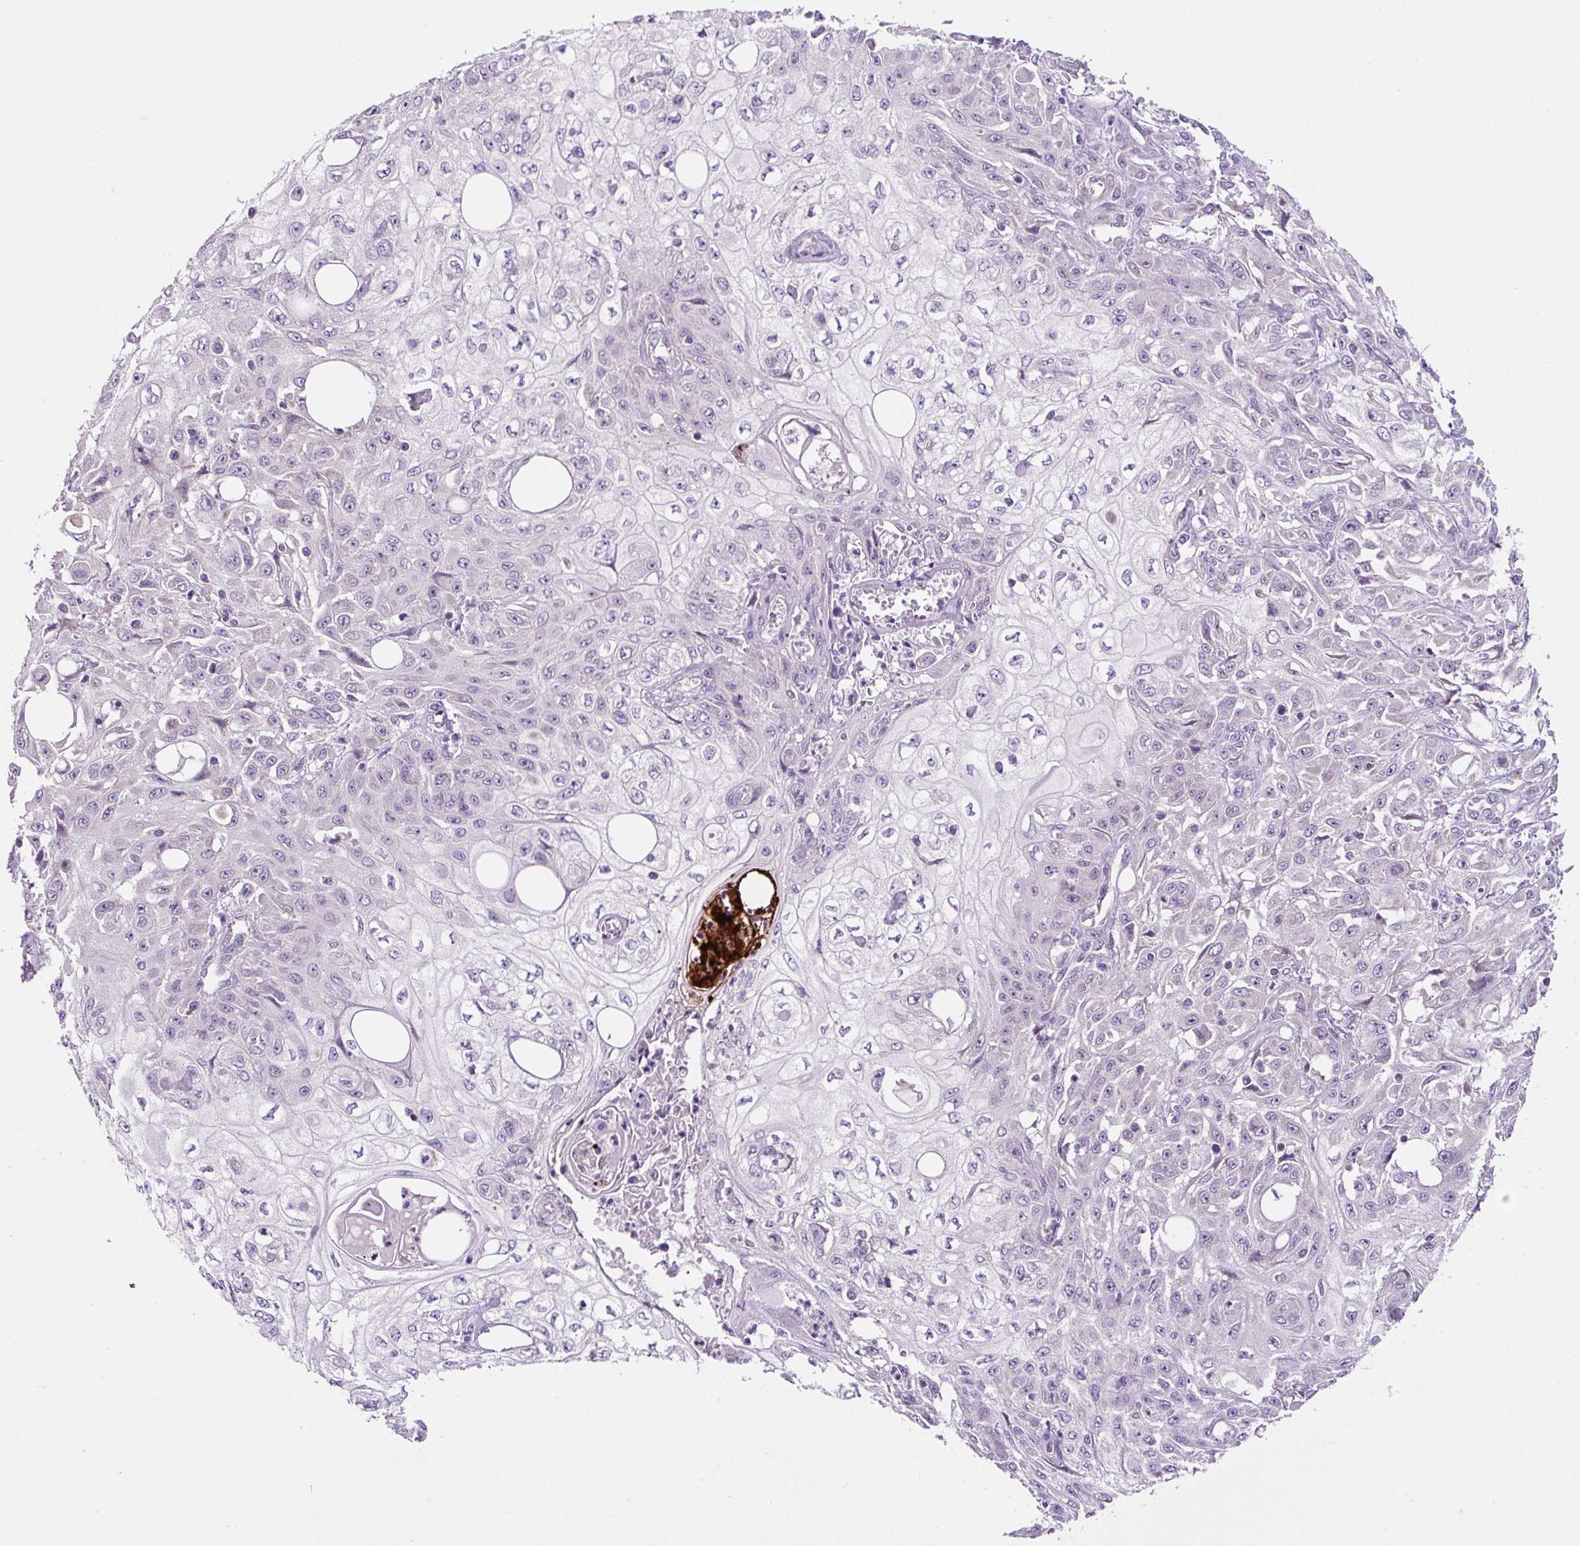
{"staining": {"intensity": "negative", "quantity": "none", "location": "none"}, "tissue": "skin cancer", "cell_type": "Tumor cells", "image_type": "cancer", "snomed": [{"axis": "morphology", "description": "Squamous cell carcinoma, NOS"}, {"axis": "morphology", "description": "Squamous cell carcinoma, metastatic, NOS"}, {"axis": "topography", "description": "Skin"}, {"axis": "topography", "description": "Lymph node"}], "caption": "A photomicrograph of squamous cell carcinoma (skin) stained for a protein shows no brown staining in tumor cells. (Stains: DAB (3,3'-diaminobenzidine) immunohistochemistry (IHC) with hematoxylin counter stain, Microscopy: brightfield microscopy at high magnification).", "gene": "OGDHL", "patient": {"sex": "male", "age": 75}}